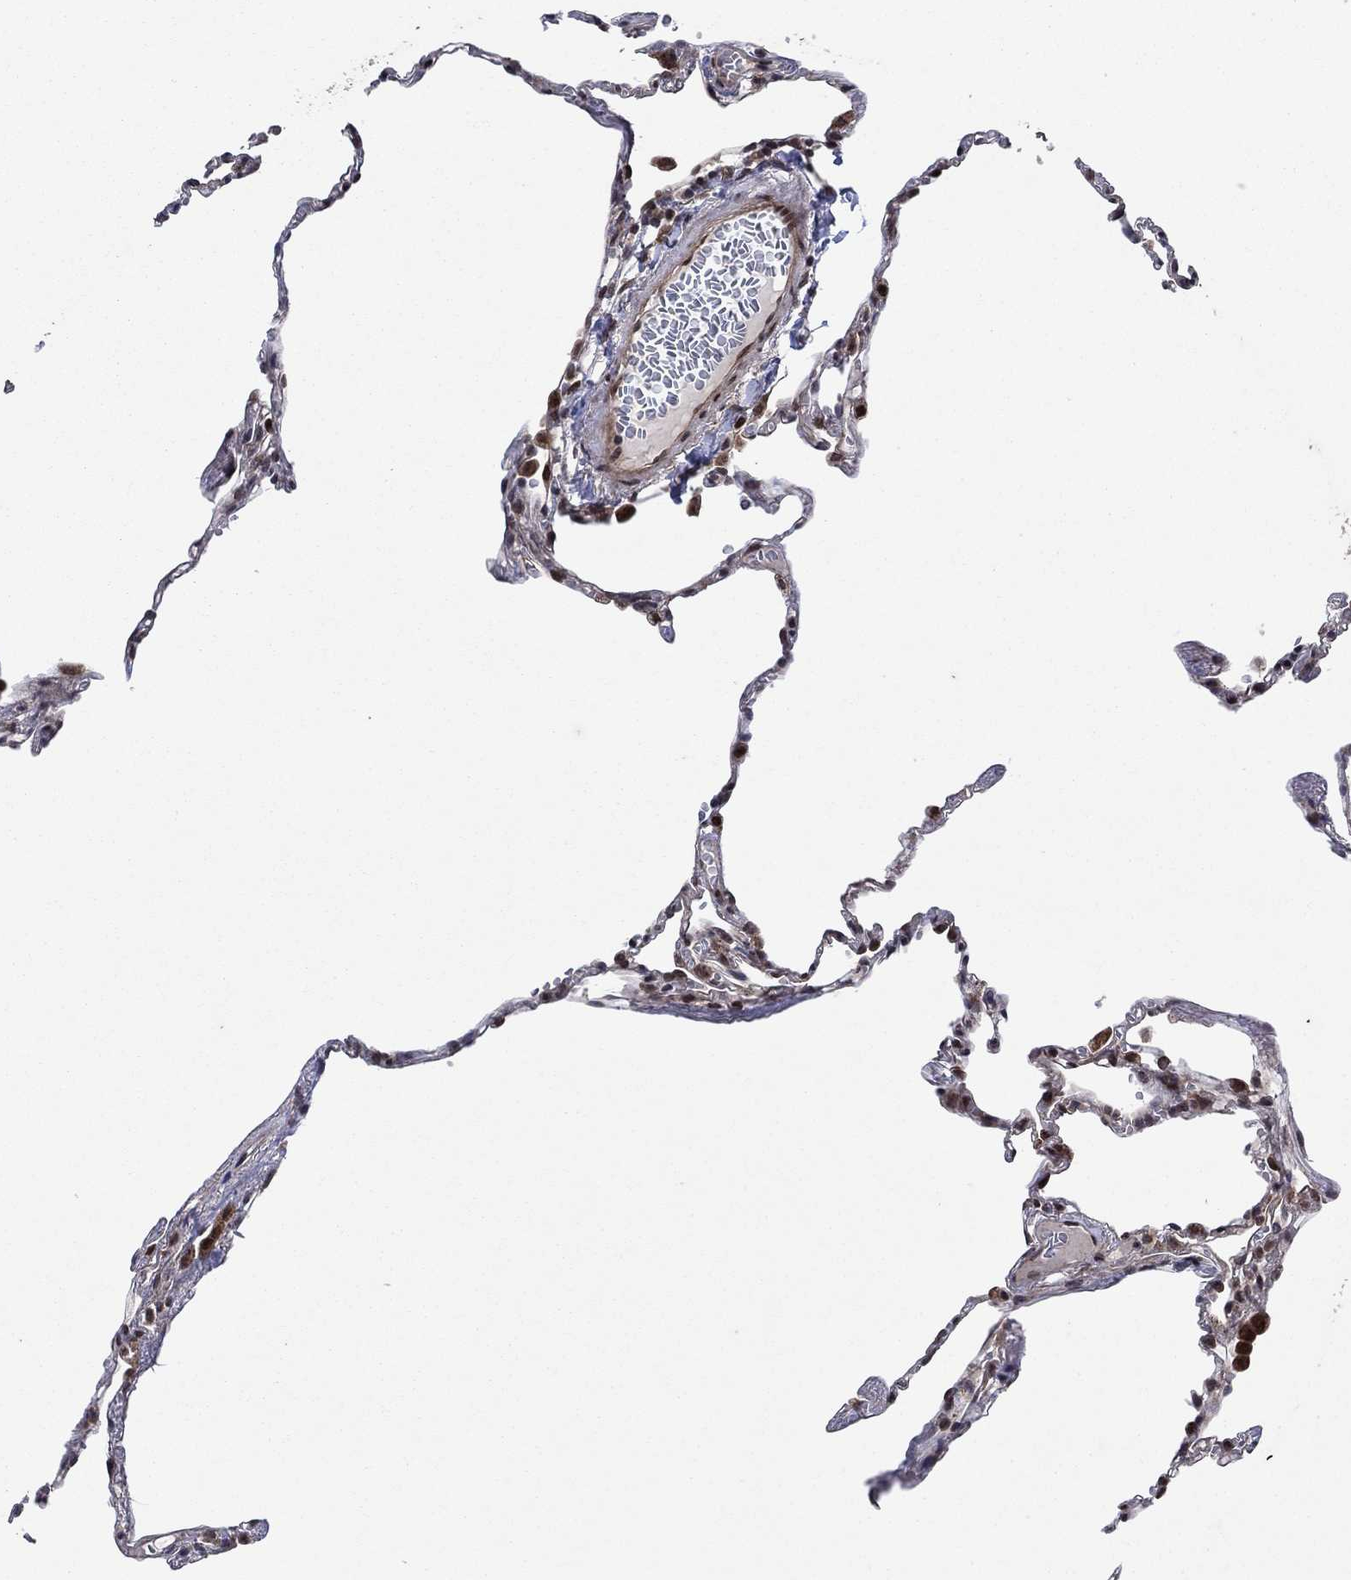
{"staining": {"intensity": "strong", "quantity": "25%-75%", "location": "nuclear"}, "tissue": "lung", "cell_type": "Alveolar cells", "image_type": "normal", "snomed": [{"axis": "morphology", "description": "Normal tissue, NOS"}, {"axis": "topography", "description": "Lung"}], "caption": "The histopathology image shows a brown stain indicating the presence of a protein in the nuclear of alveolar cells in lung.", "gene": "PRICKLE4", "patient": {"sex": "male", "age": 78}}